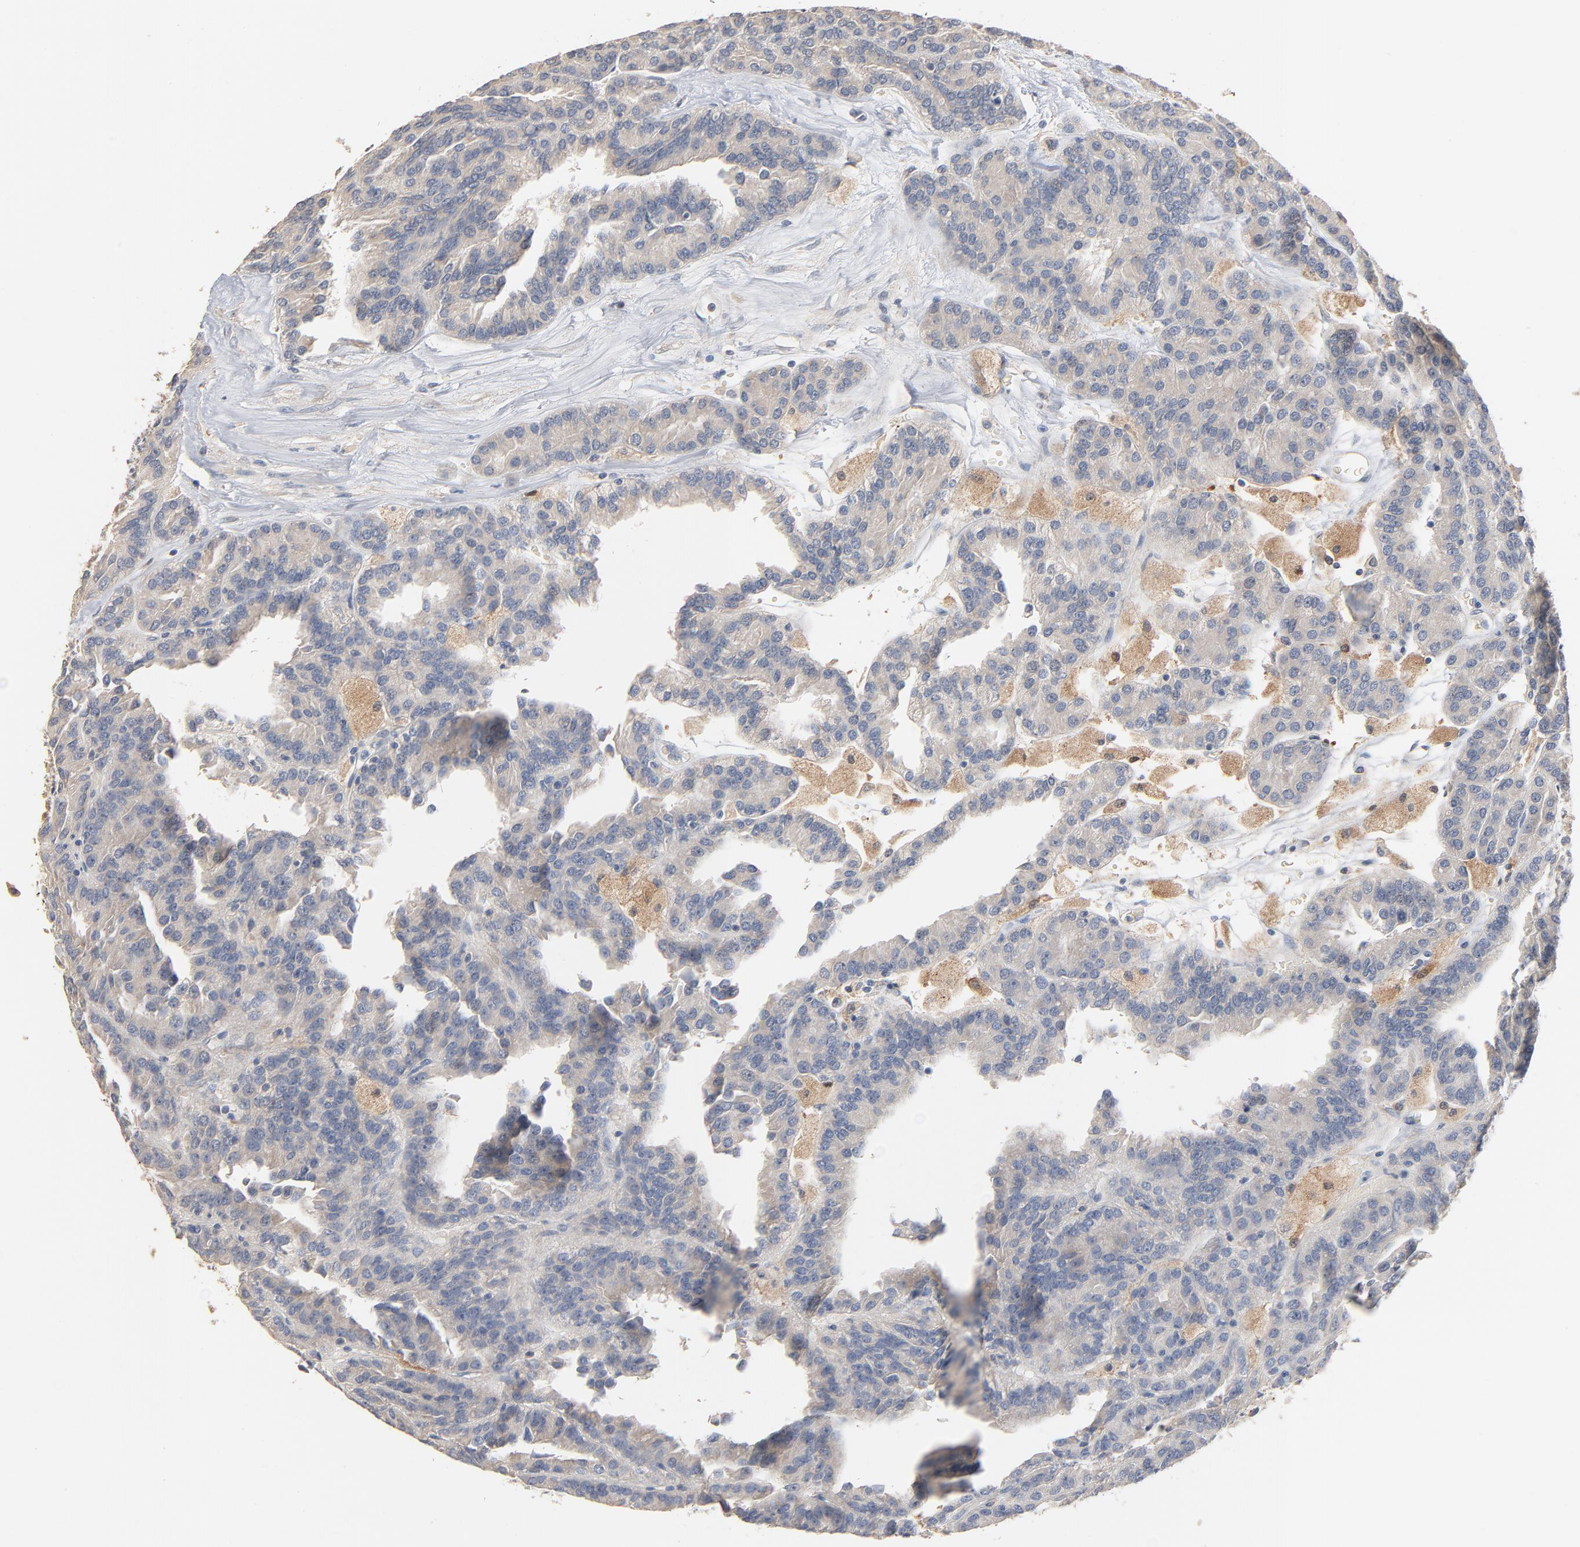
{"staining": {"intensity": "negative", "quantity": "none", "location": "none"}, "tissue": "renal cancer", "cell_type": "Tumor cells", "image_type": "cancer", "snomed": [{"axis": "morphology", "description": "Adenocarcinoma, NOS"}, {"axis": "topography", "description": "Kidney"}], "caption": "Human adenocarcinoma (renal) stained for a protein using immunohistochemistry exhibits no staining in tumor cells.", "gene": "ZDHHC8", "patient": {"sex": "male", "age": 46}}